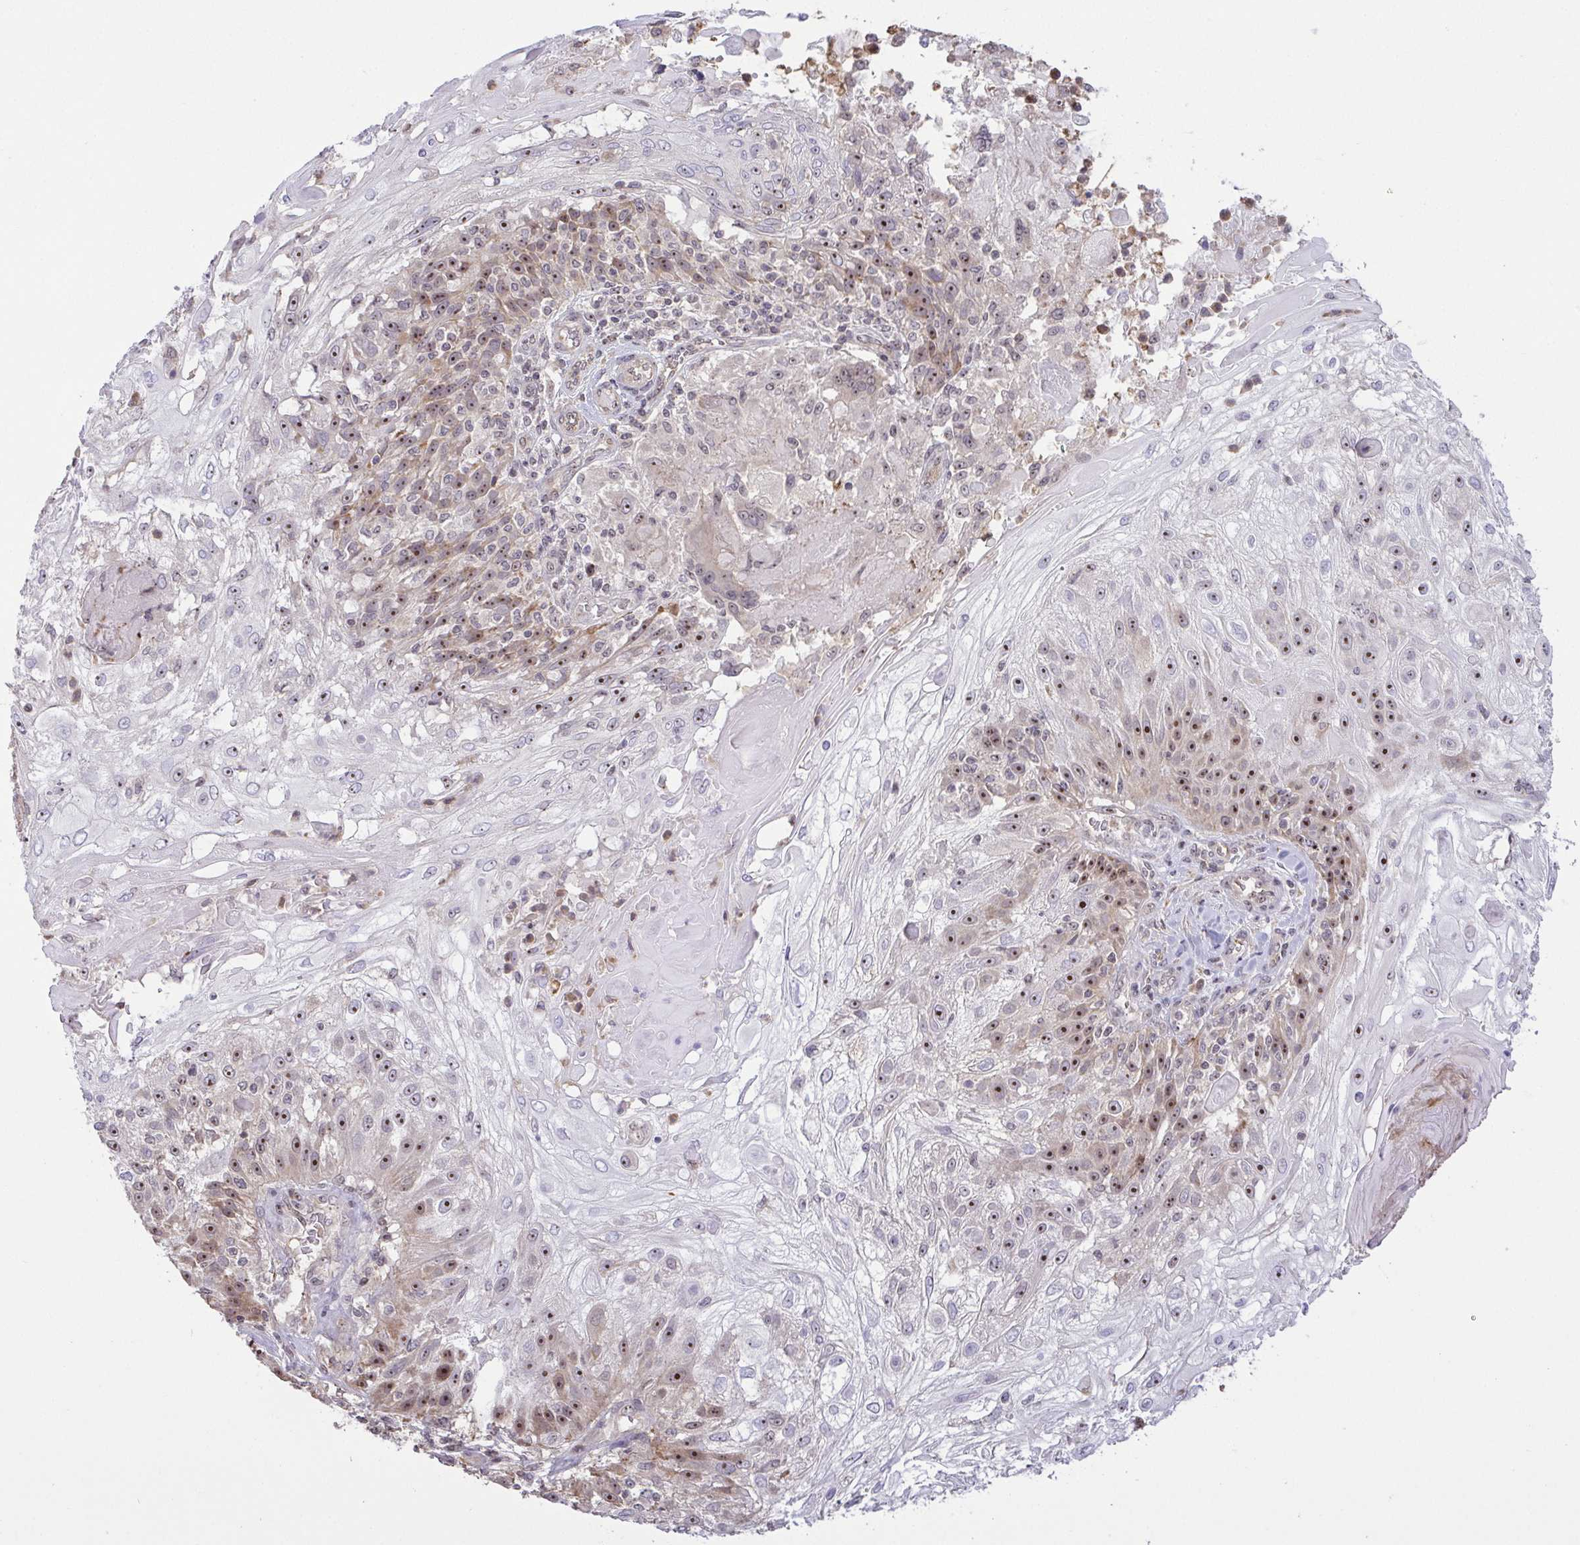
{"staining": {"intensity": "strong", "quantity": "25%-75%", "location": "cytoplasmic/membranous,nuclear"}, "tissue": "skin cancer", "cell_type": "Tumor cells", "image_type": "cancer", "snomed": [{"axis": "morphology", "description": "Normal tissue, NOS"}, {"axis": "morphology", "description": "Squamous cell carcinoma, NOS"}, {"axis": "topography", "description": "Skin"}], "caption": "This micrograph demonstrates immunohistochemistry (IHC) staining of skin cancer (squamous cell carcinoma), with high strong cytoplasmic/membranous and nuclear positivity in about 25%-75% of tumor cells.", "gene": "RSL24D1", "patient": {"sex": "female", "age": 83}}